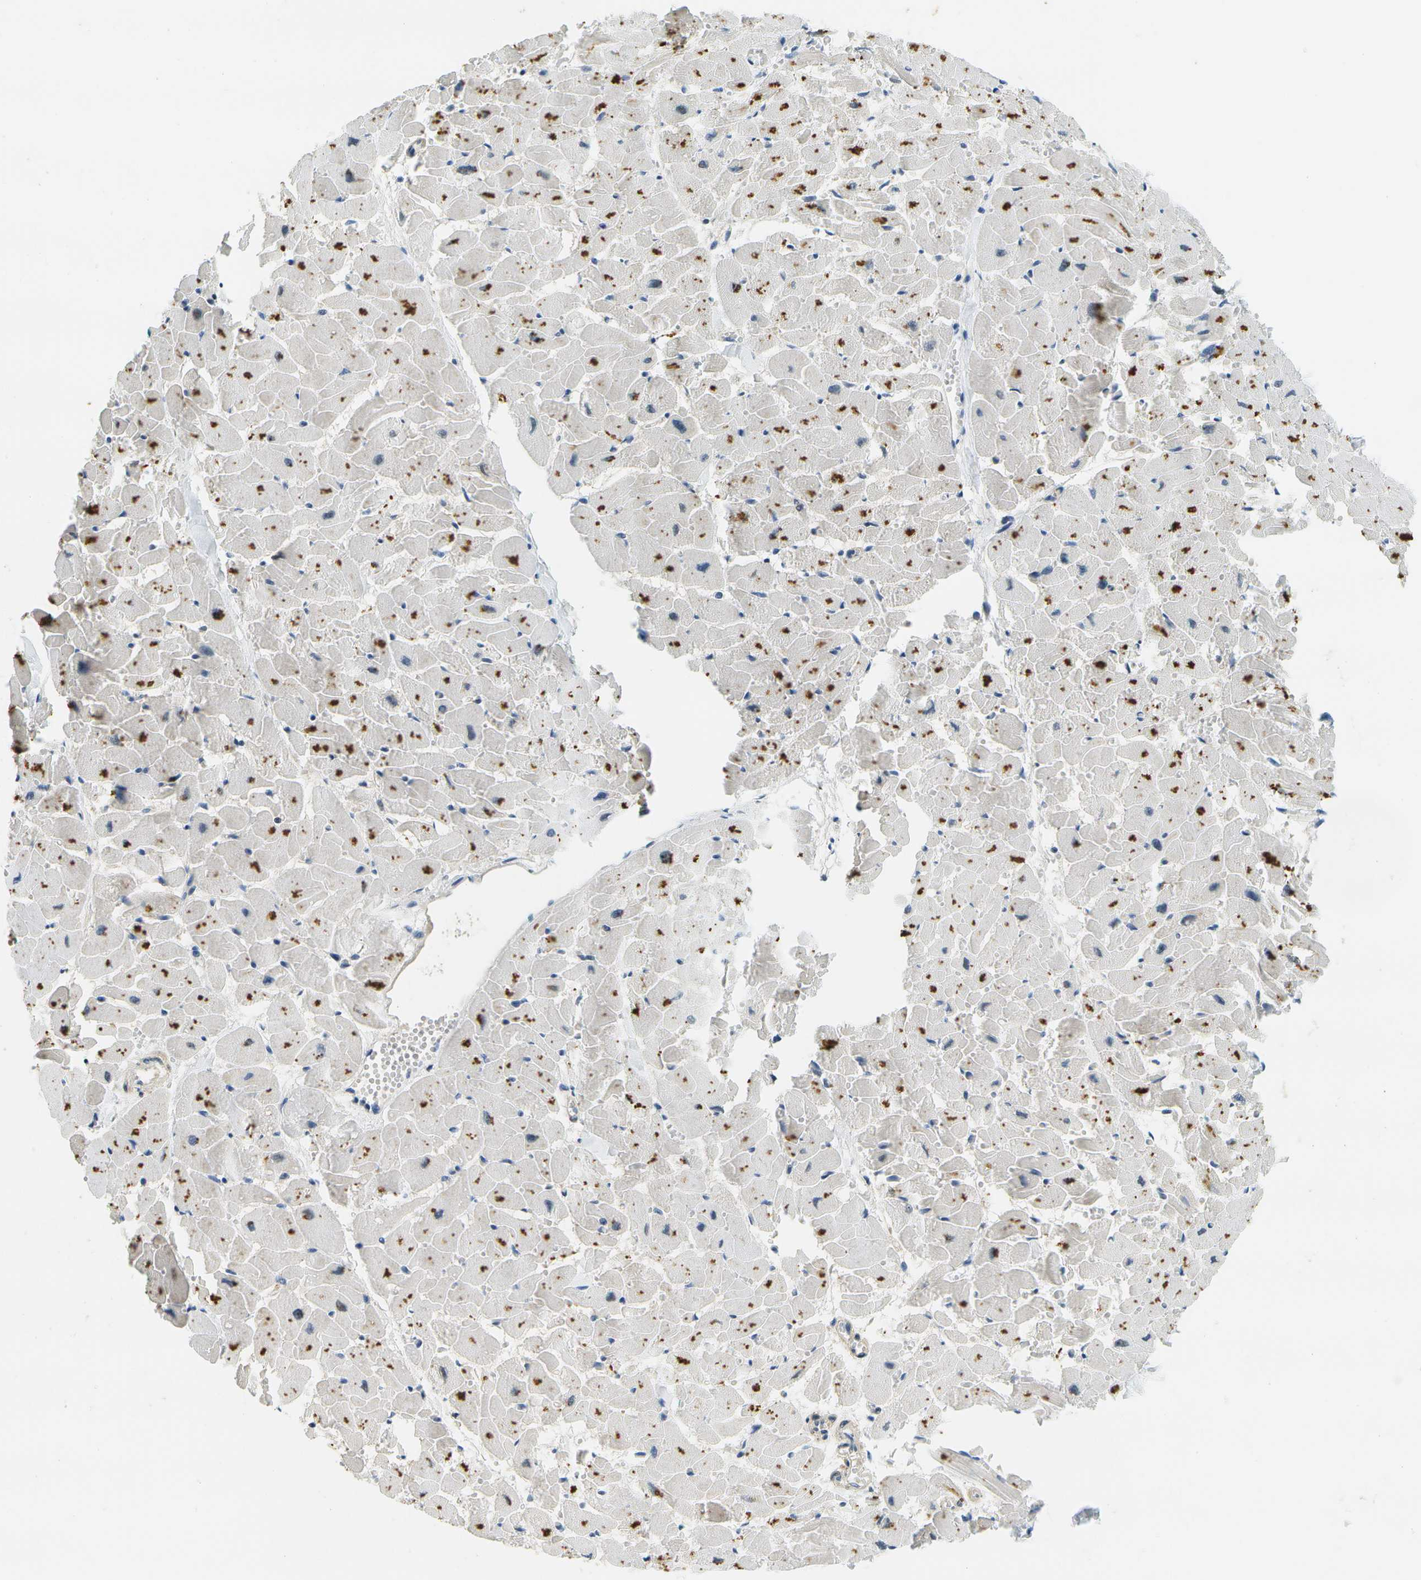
{"staining": {"intensity": "strong", "quantity": "<25%", "location": "cytoplasmic/membranous"}, "tissue": "heart muscle", "cell_type": "Cardiomyocytes", "image_type": "normal", "snomed": [{"axis": "morphology", "description": "Normal tissue, NOS"}, {"axis": "topography", "description": "Heart"}], "caption": "Immunohistochemical staining of unremarkable human heart muscle exhibits <25% levels of strong cytoplasmic/membranous protein expression in about <25% of cardiomyocytes. (Stains: DAB (3,3'-diaminobenzidine) in brown, nuclei in blue, Microscopy: brightfield microscopy at high magnification).", "gene": "RASGRP2", "patient": {"sex": "female", "age": 19}}